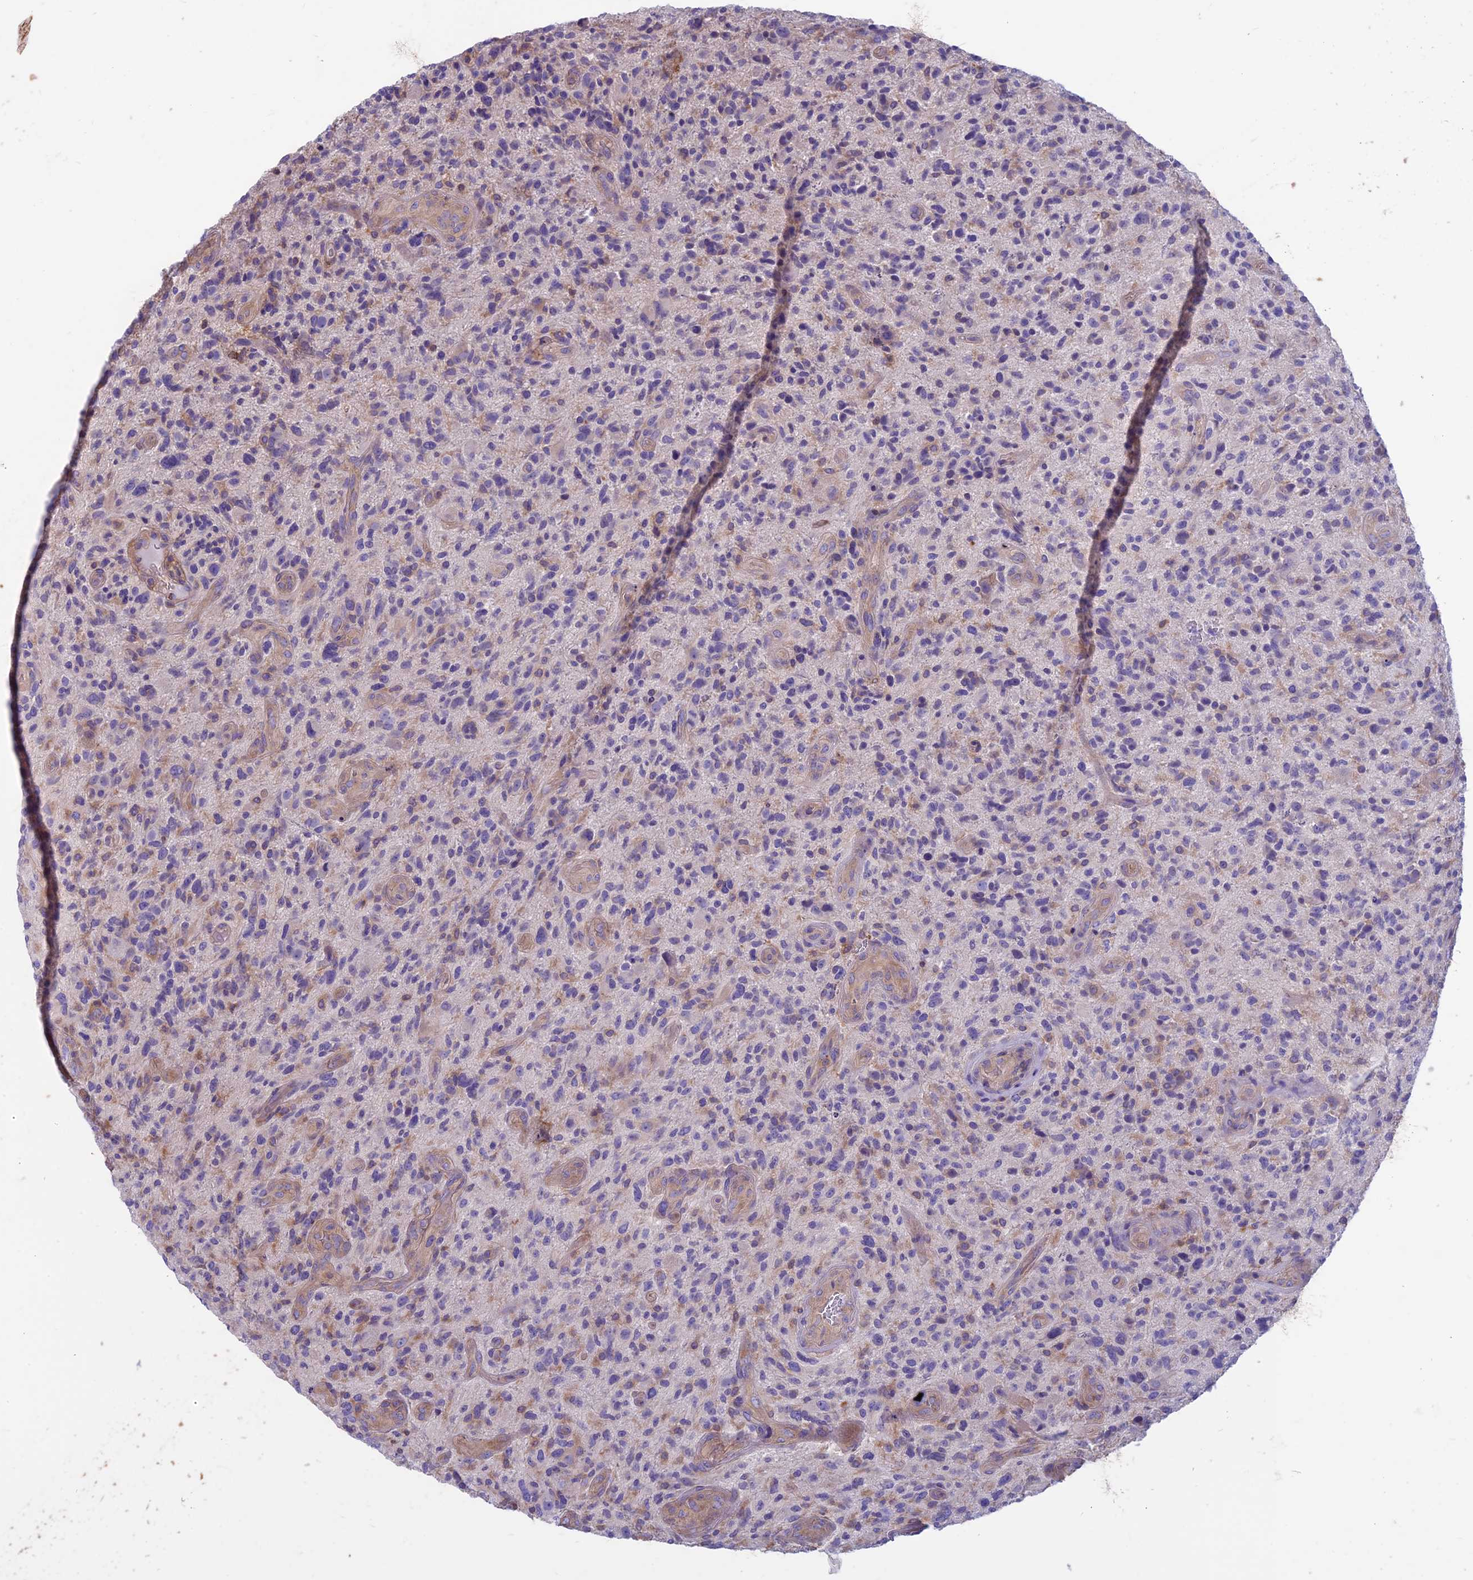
{"staining": {"intensity": "weak", "quantity": "<25%", "location": "cytoplasmic/membranous"}, "tissue": "glioma", "cell_type": "Tumor cells", "image_type": "cancer", "snomed": [{"axis": "morphology", "description": "Glioma, malignant, High grade"}, {"axis": "topography", "description": "Brain"}], "caption": "IHC histopathology image of neoplastic tissue: human high-grade glioma (malignant) stained with DAB (3,3'-diaminobenzidine) displays no significant protein positivity in tumor cells.", "gene": "CDAN1", "patient": {"sex": "male", "age": 47}}